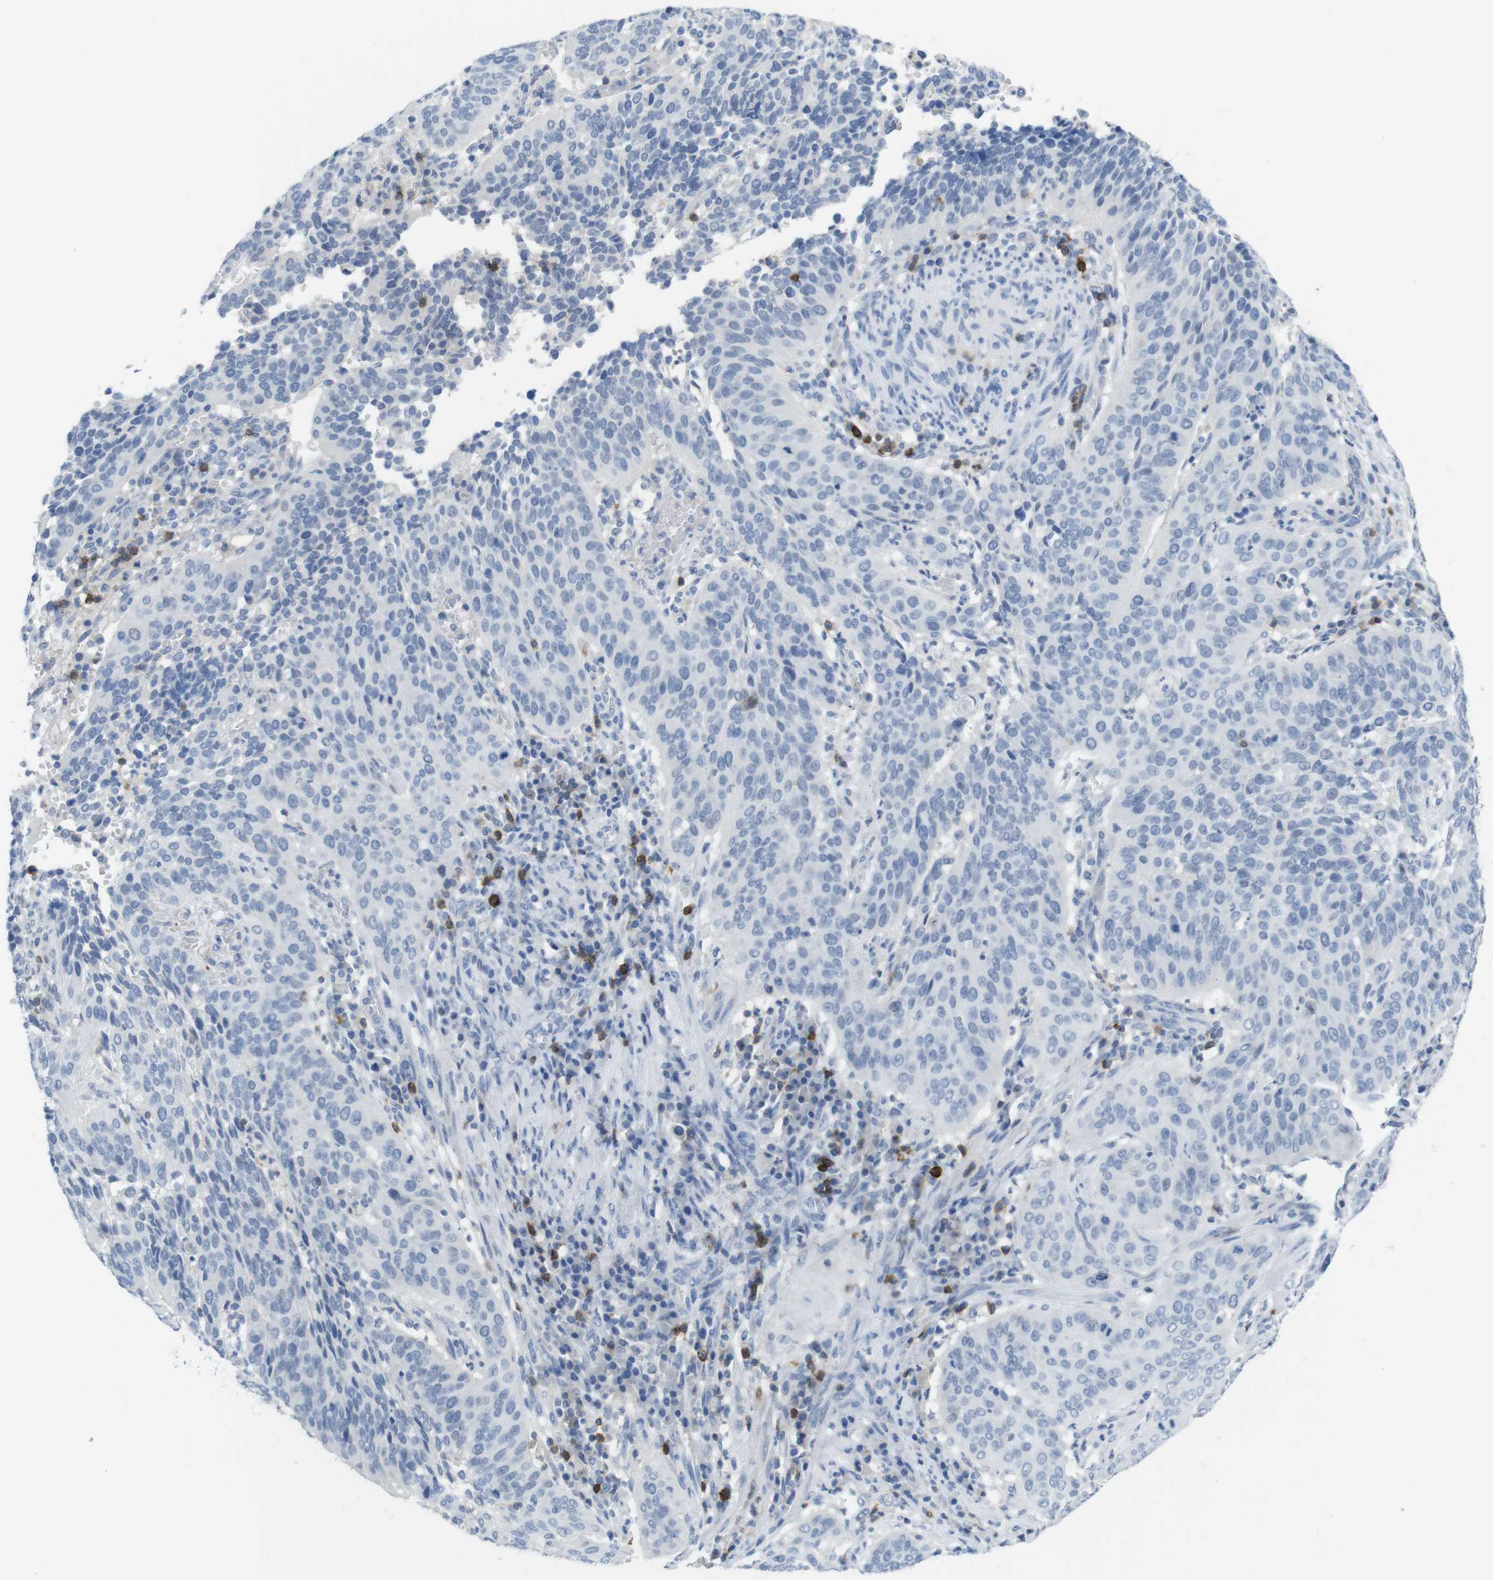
{"staining": {"intensity": "negative", "quantity": "none", "location": "none"}, "tissue": "cervical cancer", "cell_type": "Tumor cells", "image_type": "cancer", "snomed": [{"axis": "morphology", "description": "Normal tissue, NOS"}, {"axis": "morphology", "description": "Squamous cell carcinoma, NOS"}, {"axis": "topography", "description": "Cervix"}], "caption": "Tumor cells show no significant protein expression in cervical squamous cell carcinoma.", "gene": "CD5", "patient": {"sex": "female", "age": 39}}